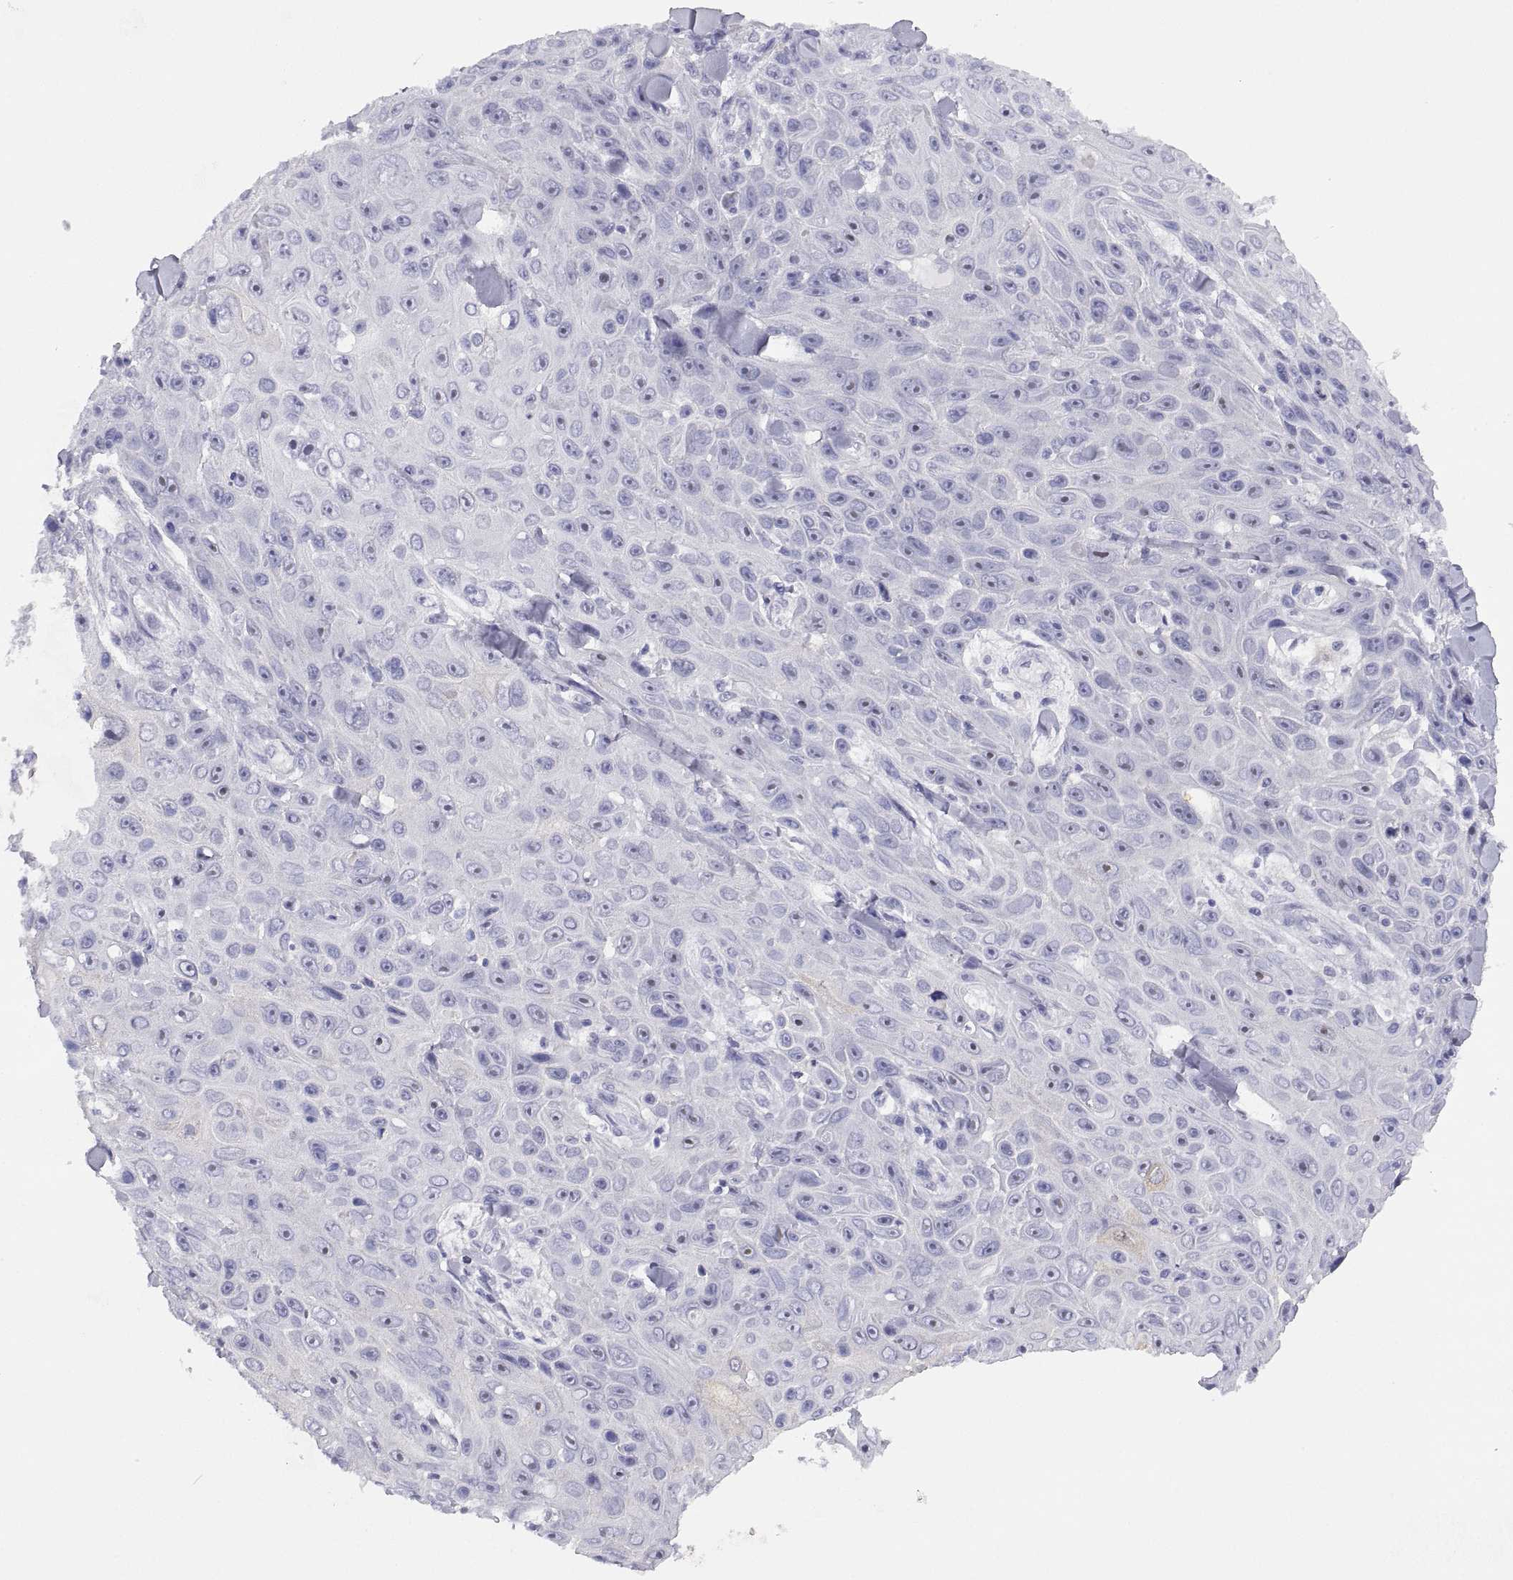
{"staining": {"intensity": "negative", "quantity": "none", "location": "none"}, "tissue": "skin cancer", "cell_type": "Tumor cells", "image_type": "cancer", "snomed": [{"axis": "morphology", "description": "Squamous cell carcinoma, NOS"}, {"axis": "topography", "description": "Skin"}], "caption": "Immunohistochemical staining of human skin squamous cell carcinoma shows no significant expression in tumor cells. Nuclei are stained in blue.", "gene": "VSX2", "patient": {"sex": "male", "age": 82}}